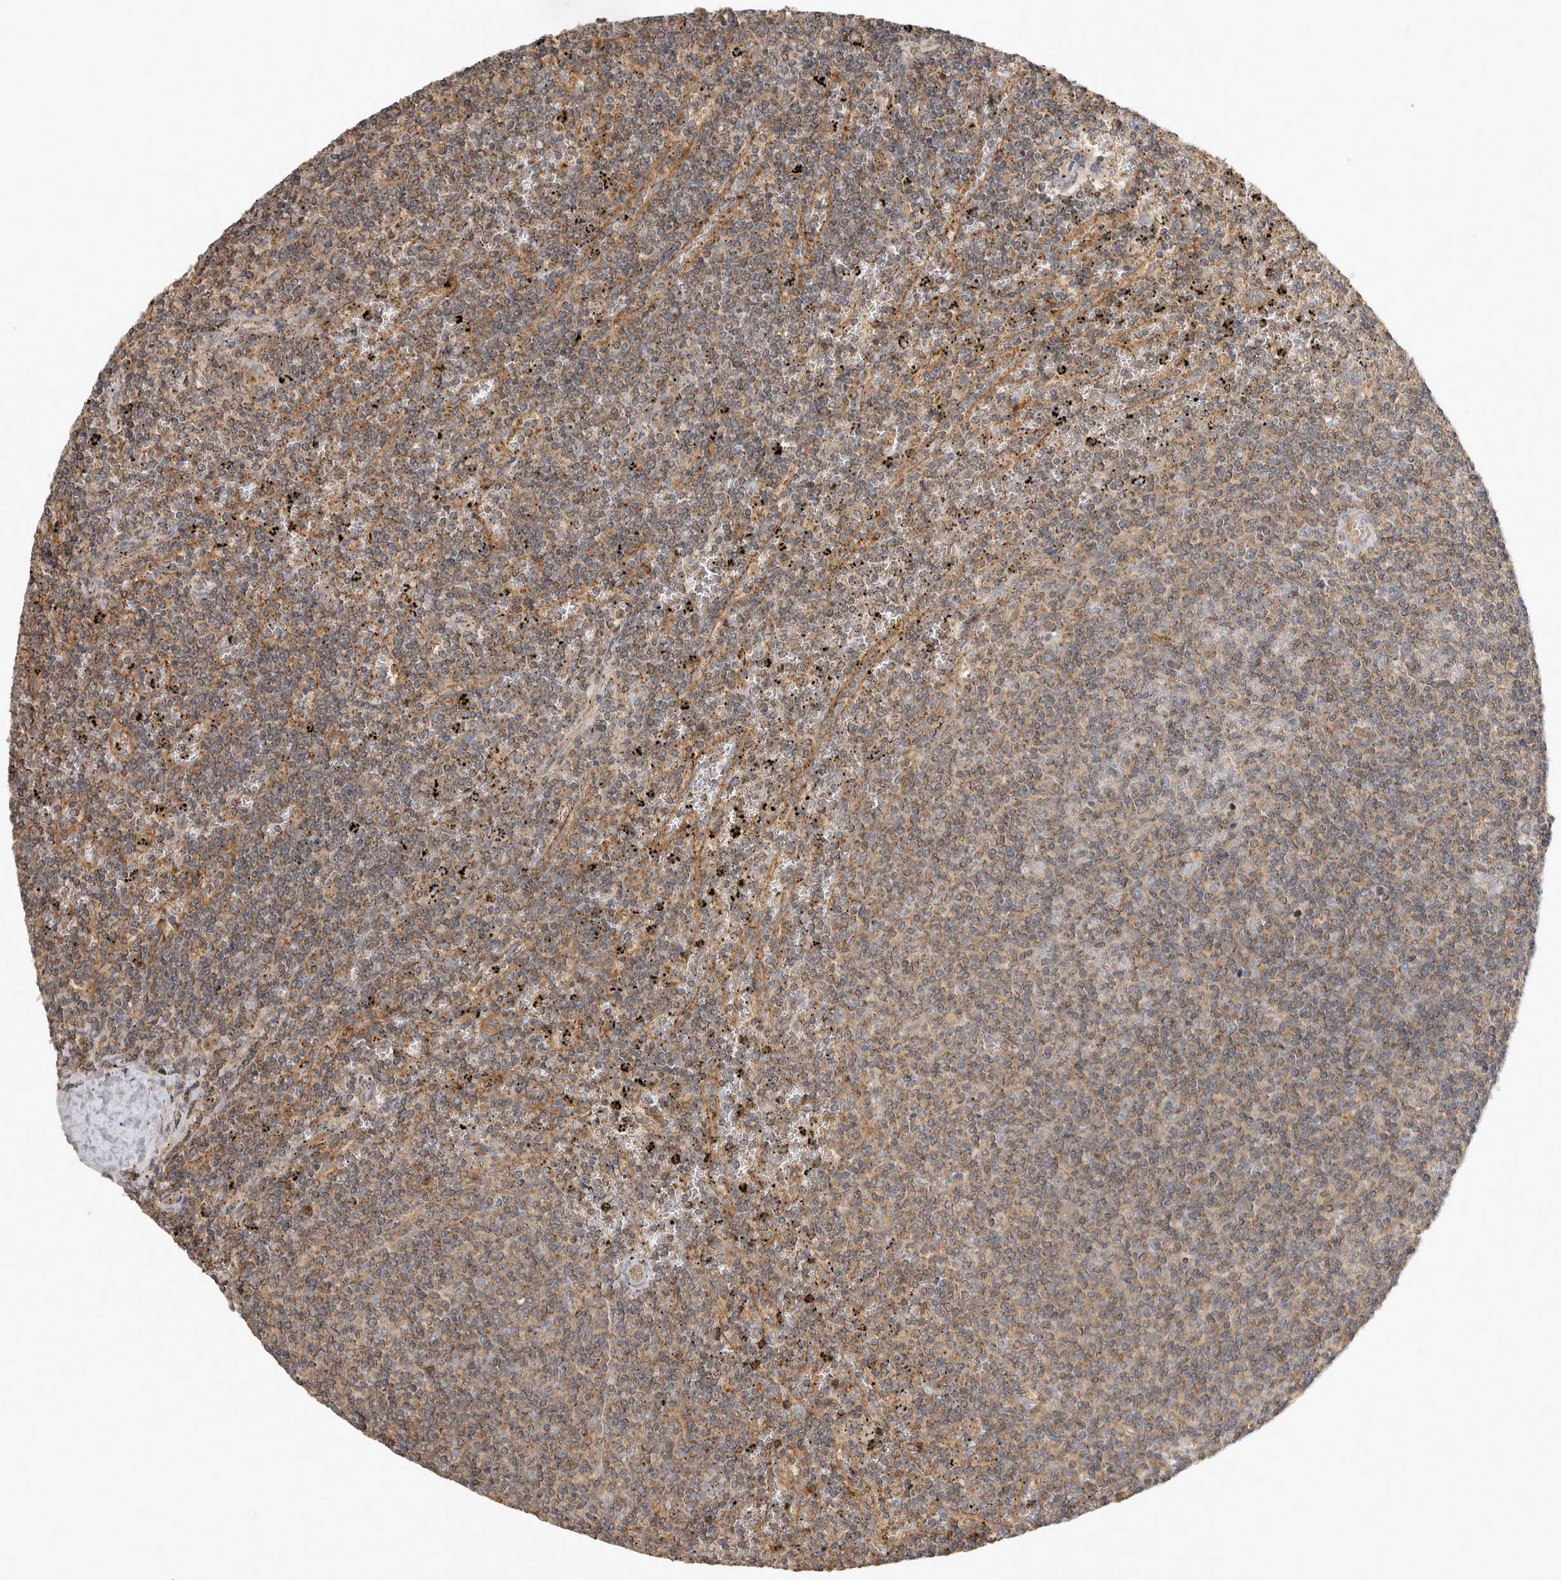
{"staining": {"intensity": "weak", "quantity": "<25%", "location": "cytoplasmic/membranous"}, "tissue": "lymphoma", "cell_type": "Tumor cells", "image_type": "cancer", "snomed": [{"axis": "morphology", "description": "Malignant lymphoma, non-Hodgkin's type, Low grade"}, {"axis": "topography", "description": "Spleen"}], "caption": "High power microscopy photomicrograph of an immunohistochemistry (IHC) image of lymphoma, revealing no significant staining in tumor cells.", "gene": "CHMP6", "patient": {"sex": "female", "age": 50}}